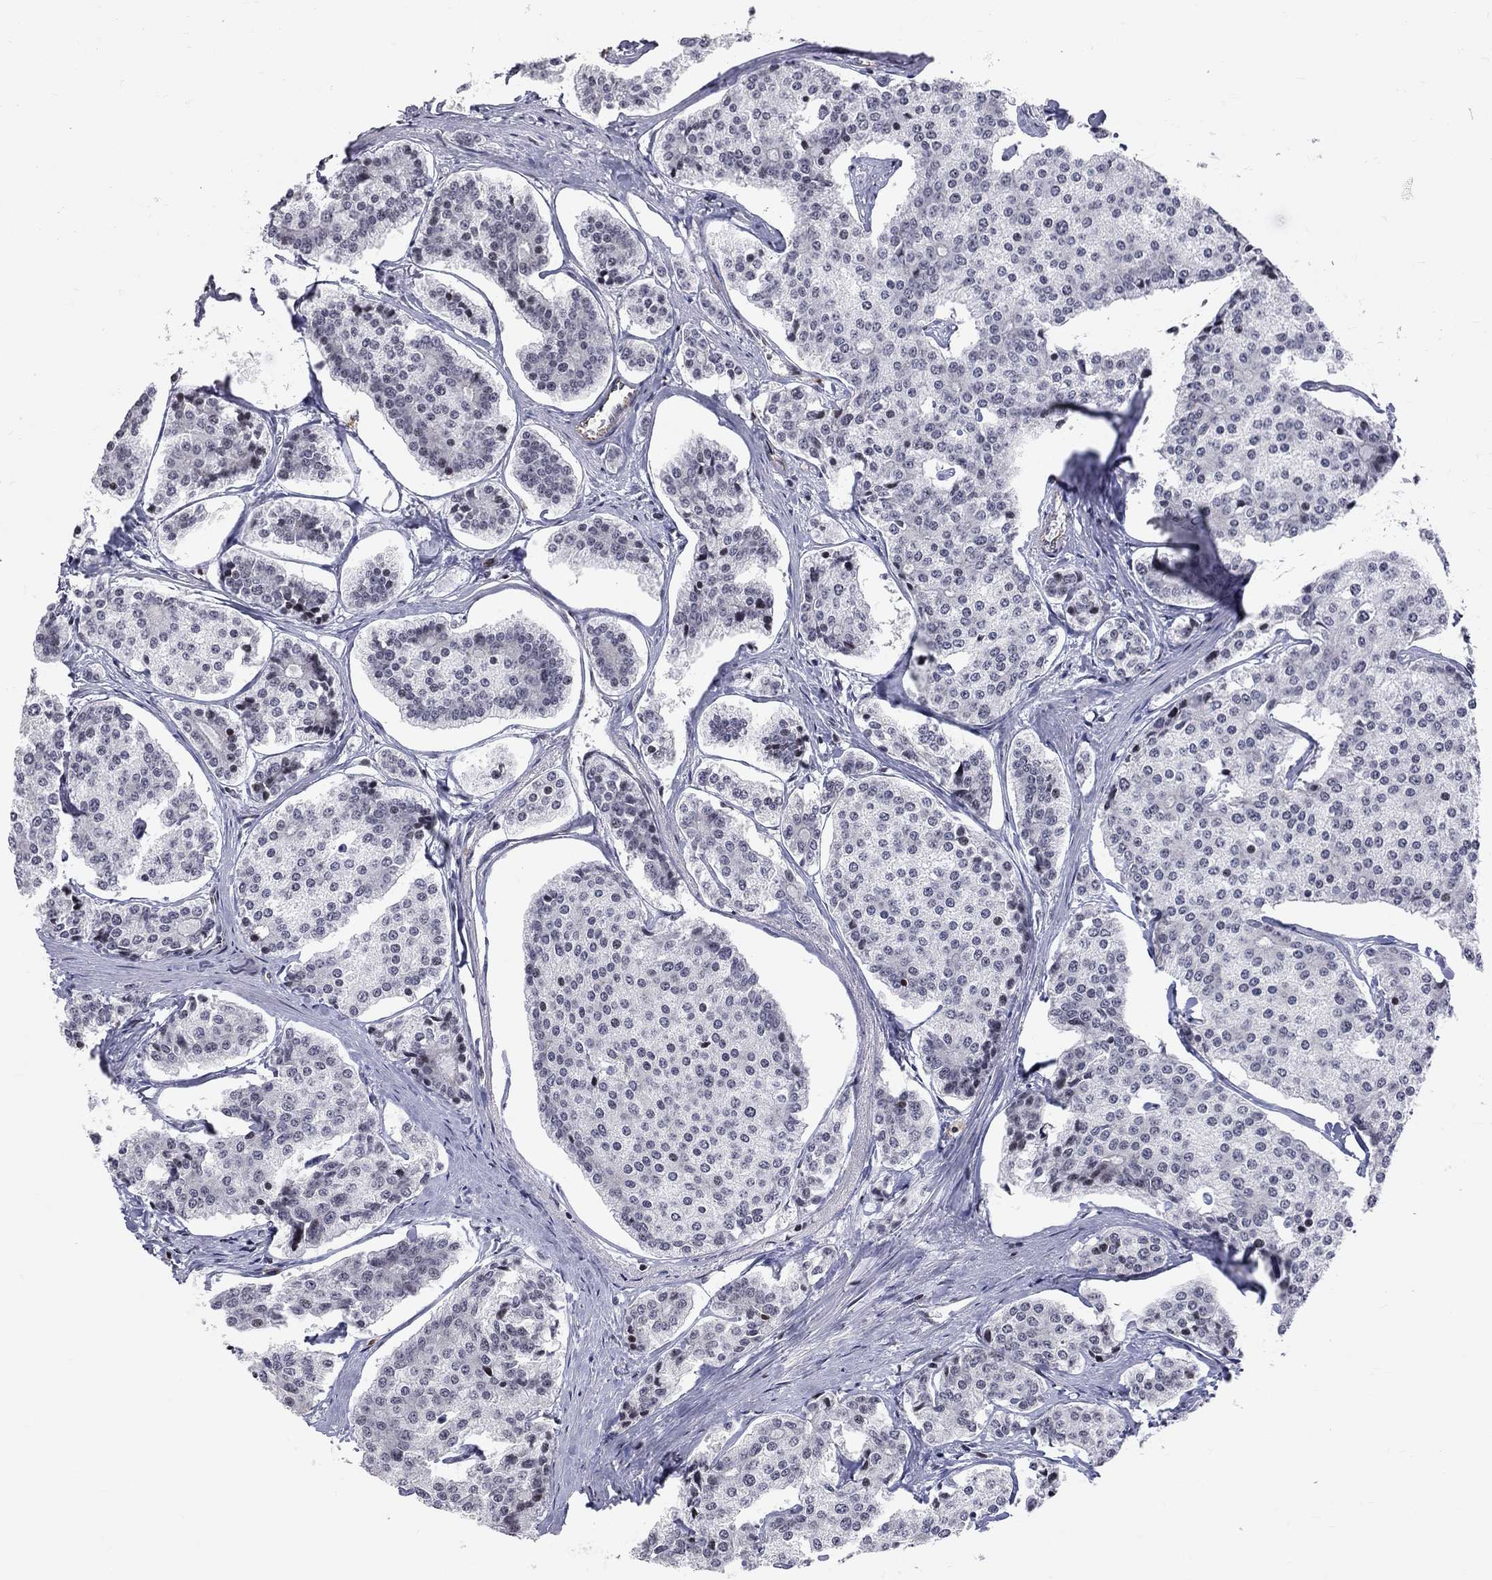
{"staining": {"intensity": "negative", "quantity": "none", "location": "none"}, "tissue": "carcinoid", "cell_type": "Tumor cells", "image_type": "cancer", "snomed": [{"axis": "morphology", "description": "Carcinoid, malignant, NOS"}, {"axis": "topography", "description": "Small intestine"}], "caption": "A photomicrograph of human carcinoid (malignant) is negative for staining in tumor cells.", "gene": "MTNR1B", "patient": {"sex": "female", "age": 65}}